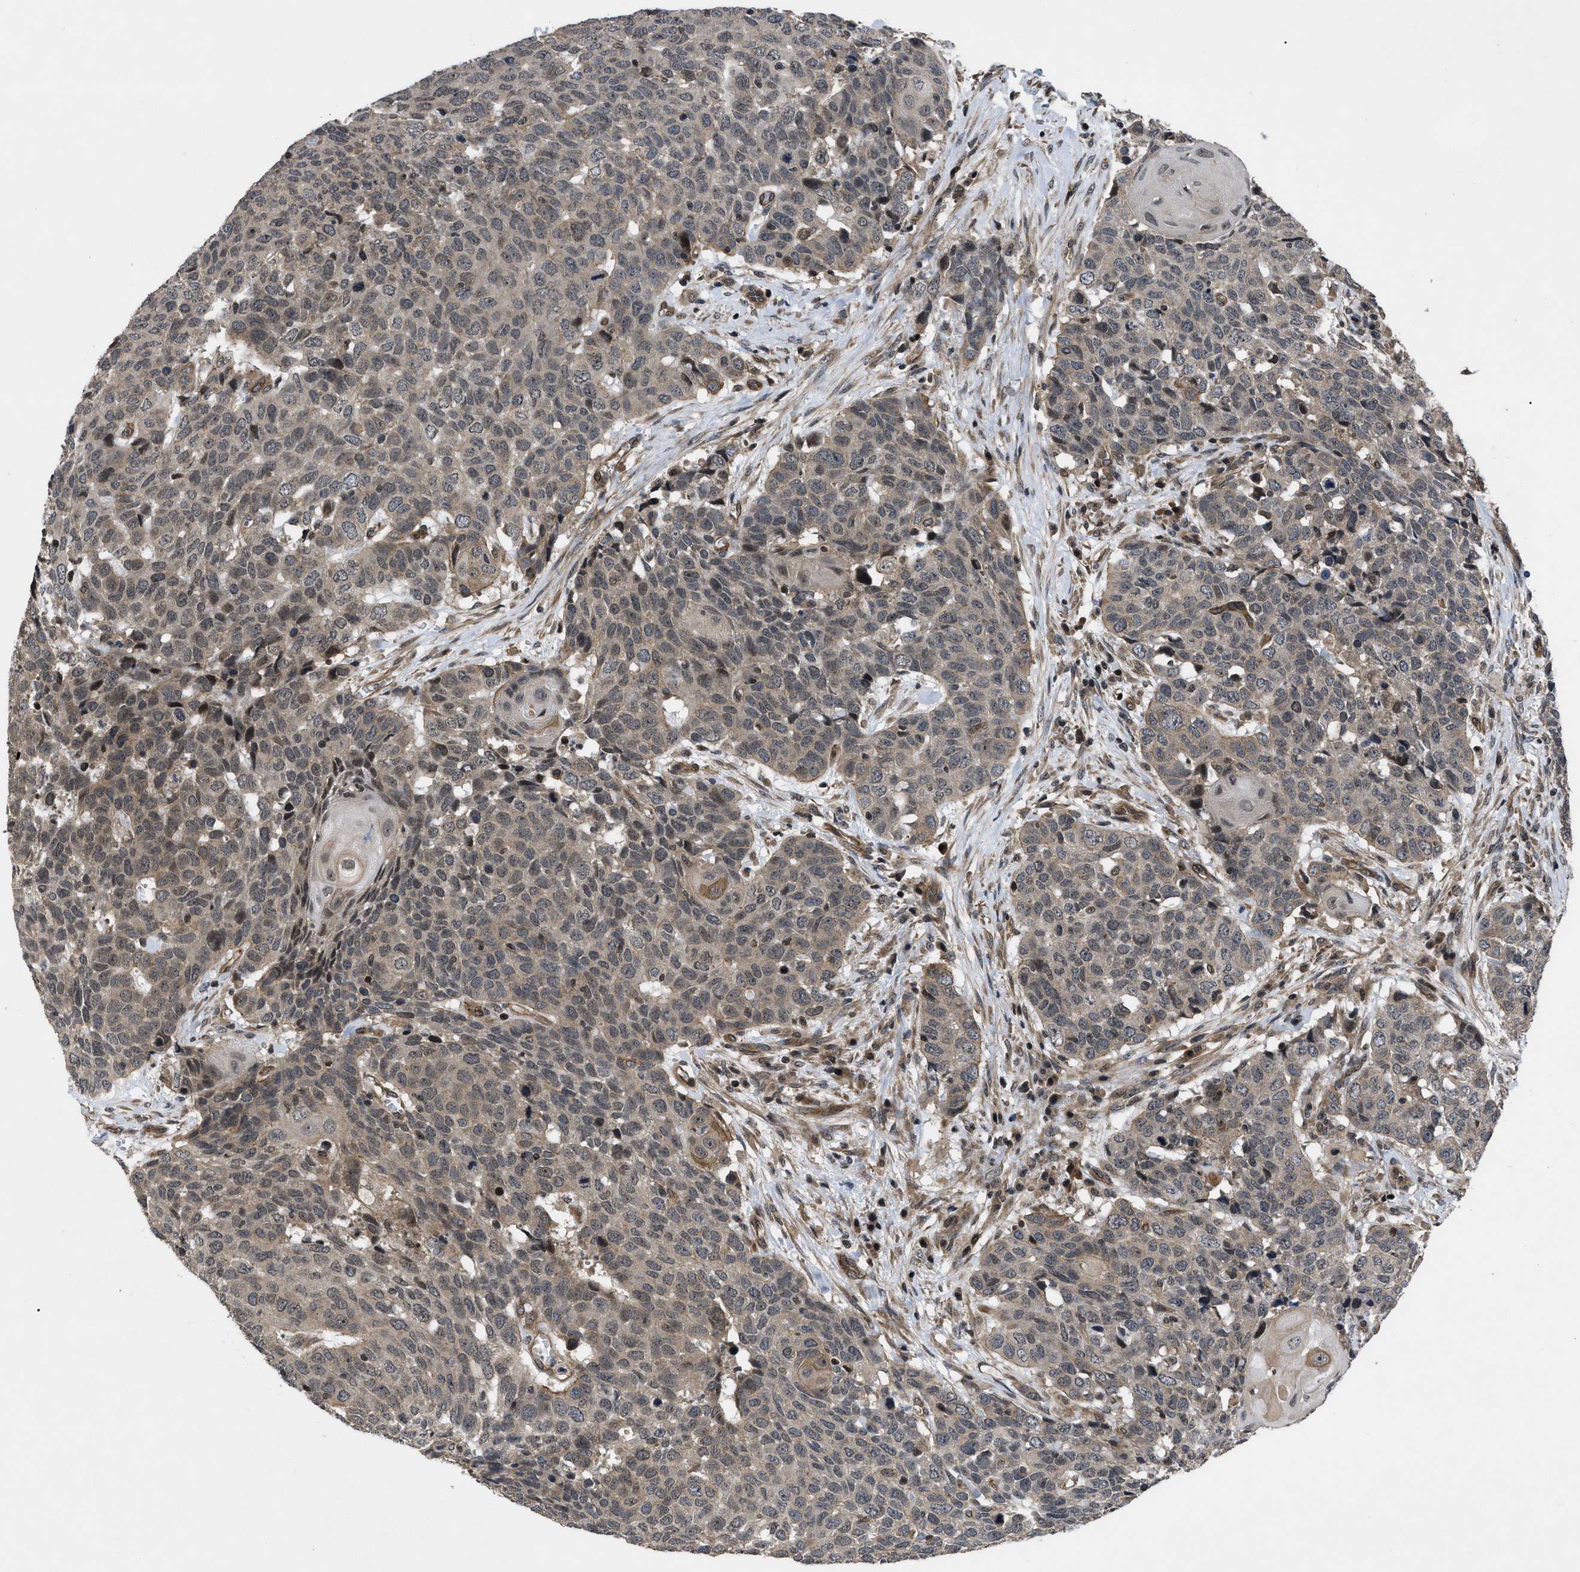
{"staining": {"intensity": "weak", "quantity": ">75%", "location": "cytoplasmic/membranous"}, "tissue": "head and neck cancer", "cell_type": "Tumor cells", "image_type": "cancer", "snomed": [{"axis": "morphology", "description": "Squamous cell carcinoma, NOS"}, {"axis": "topography", "description": "Head-Neck"}], "caption": "Protein analysis of head and neck cancer (squamous cell carcinoma) tissue reveals weak cytoplasmic/membranous positivity in about >75% of tumor cells.", "gene": "DNAJC14", "patient": {"sex": "male", "age": 66}}